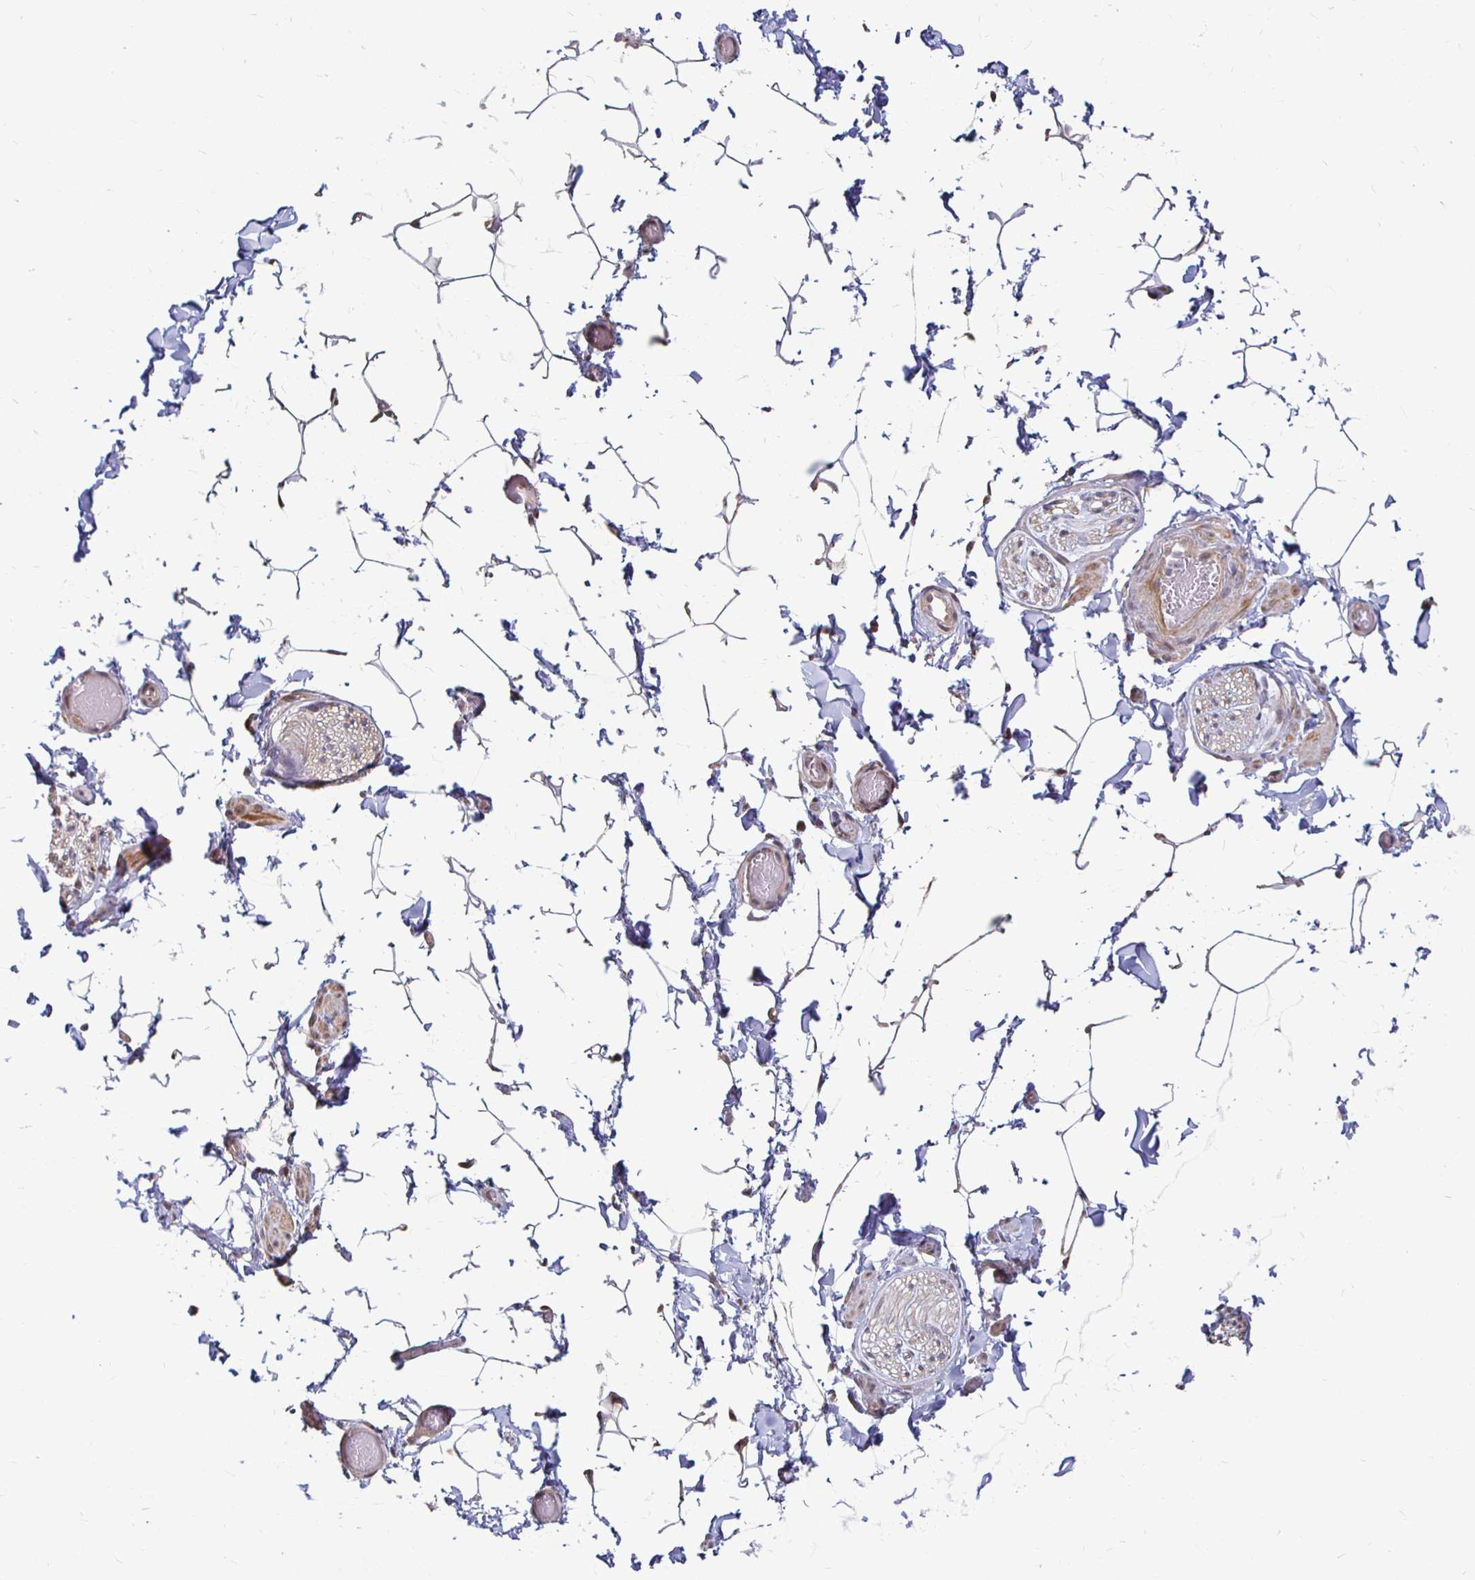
{"staining": {"intensity": "negative", "quantity": "none", "location": "none"}, "tissue": "adipose tissue", "cell_type": "Adipocytes", "image_type": "normal", "snomed": [{"axis": "morphology", "description": "Normal tissue, NOS"}, {"axis": "topography", "description": "Epididymis"}, {"axis": "topography", "description": "Peripheral nerve tissue"}], "caption": "DAB (3,3'-diaminobenzidine) immunohistochemical staining of normal human adipose tissue exhibits no significant staining in adipocytes. The staining is performed using DAB (3,3'-diaminobenzidine) brown chromogen with nuclei counter-stained in using hematoxylin.", "gene": "CAPN11", "patient": {"sex": "male", "age": 32}}